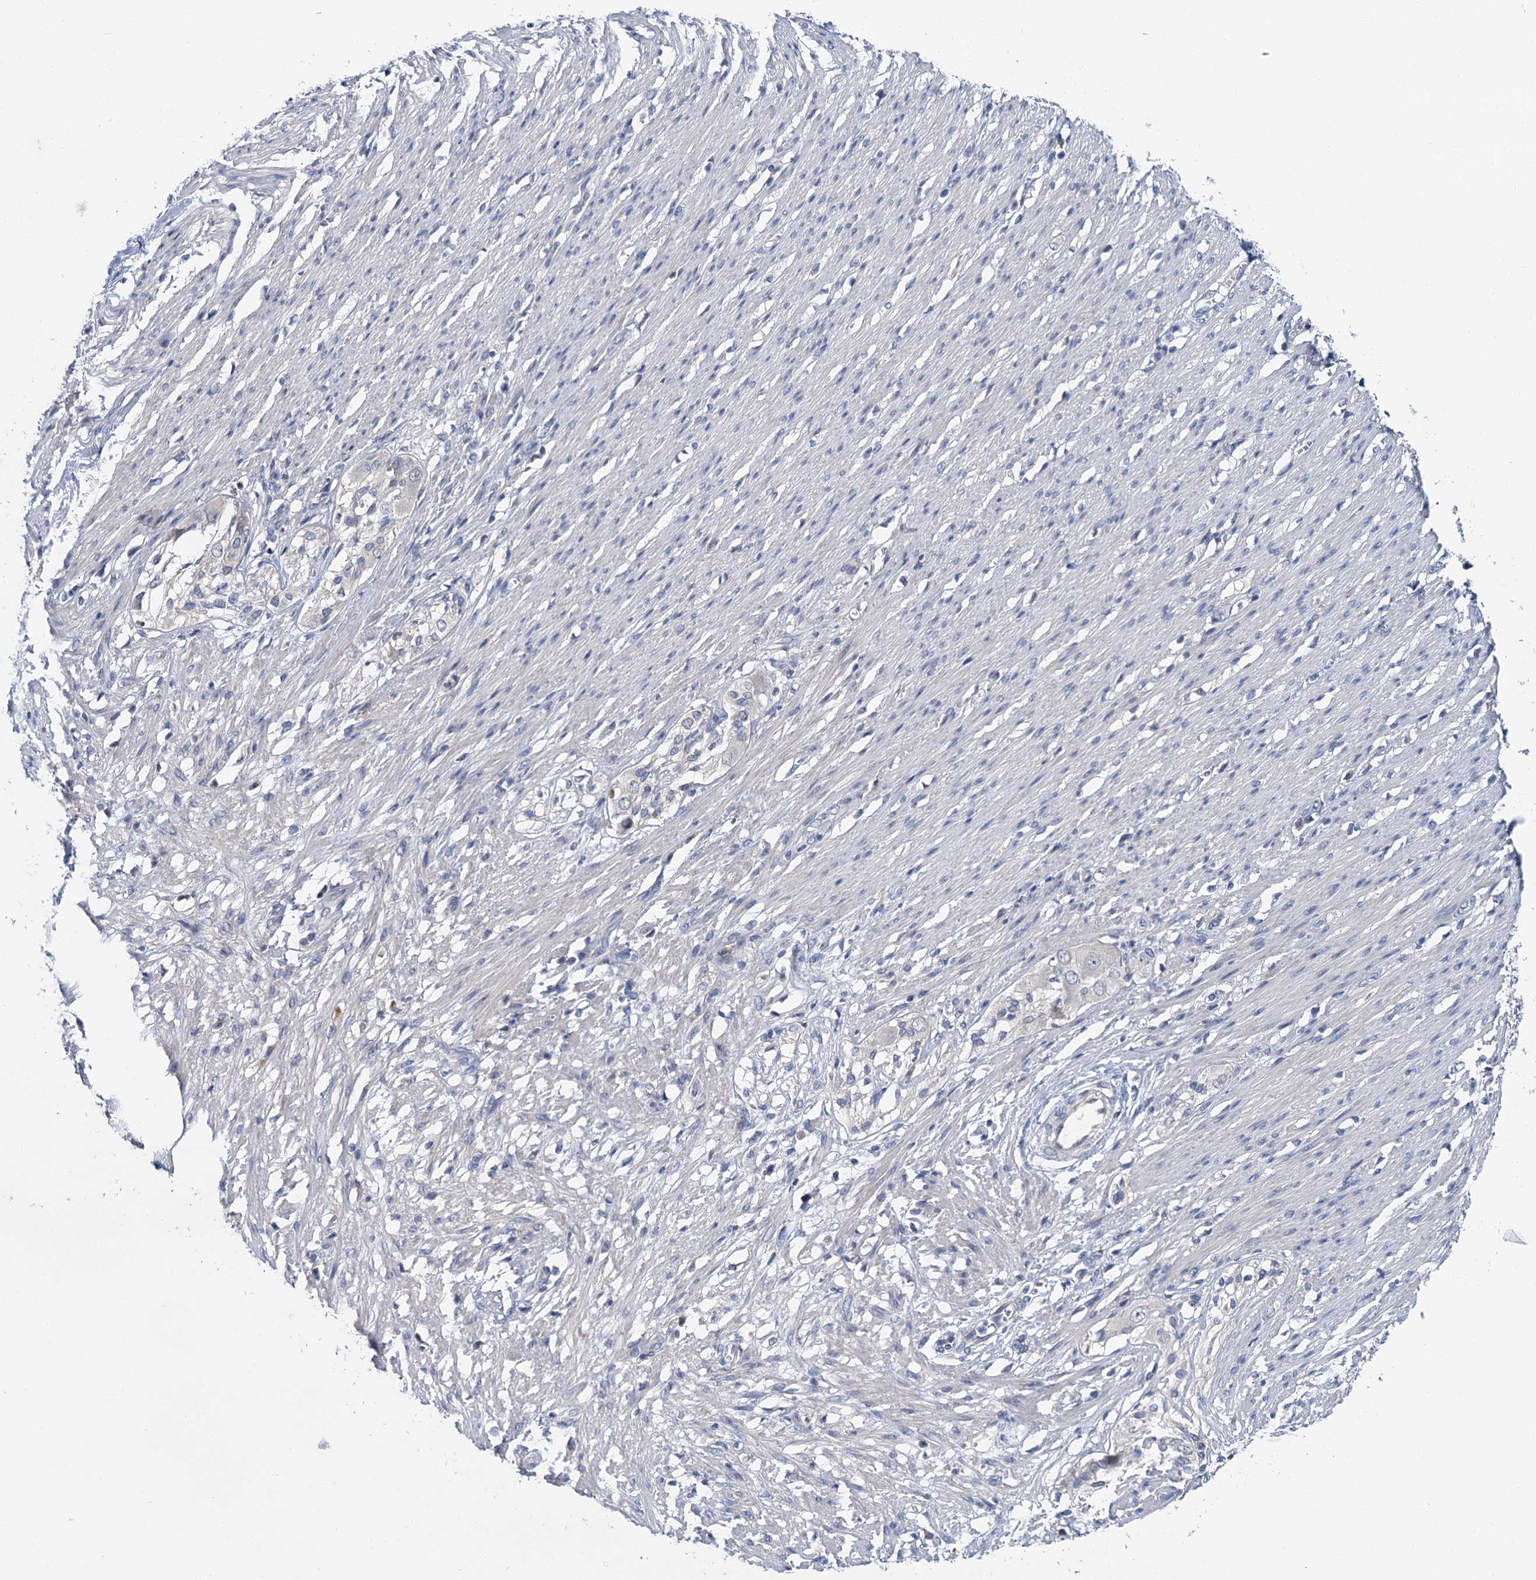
{"staining": {"intensity": "negative", "quantity": "none", "location": "none"}, "tissue": "smooth muscle", "cell_type": "Smooth muscle cells", "image_type": "normal", "snomed": [{"axis": "morphology", "description": "Normal tissue, NOS"}, {"axis": "morphology", "description": "Adenocarcinoma, NOS"}, {"axis": "topography", "description": "Colon"}, {"axis": "topography", "description": "Peripheral nerve tissue"}], "caption": "The histopathology image exhibits no staining of smooth muscle cells in normal smooth muscle.", "gene": "SPINK9", "patient": {"sex": "male", "age": 14}}